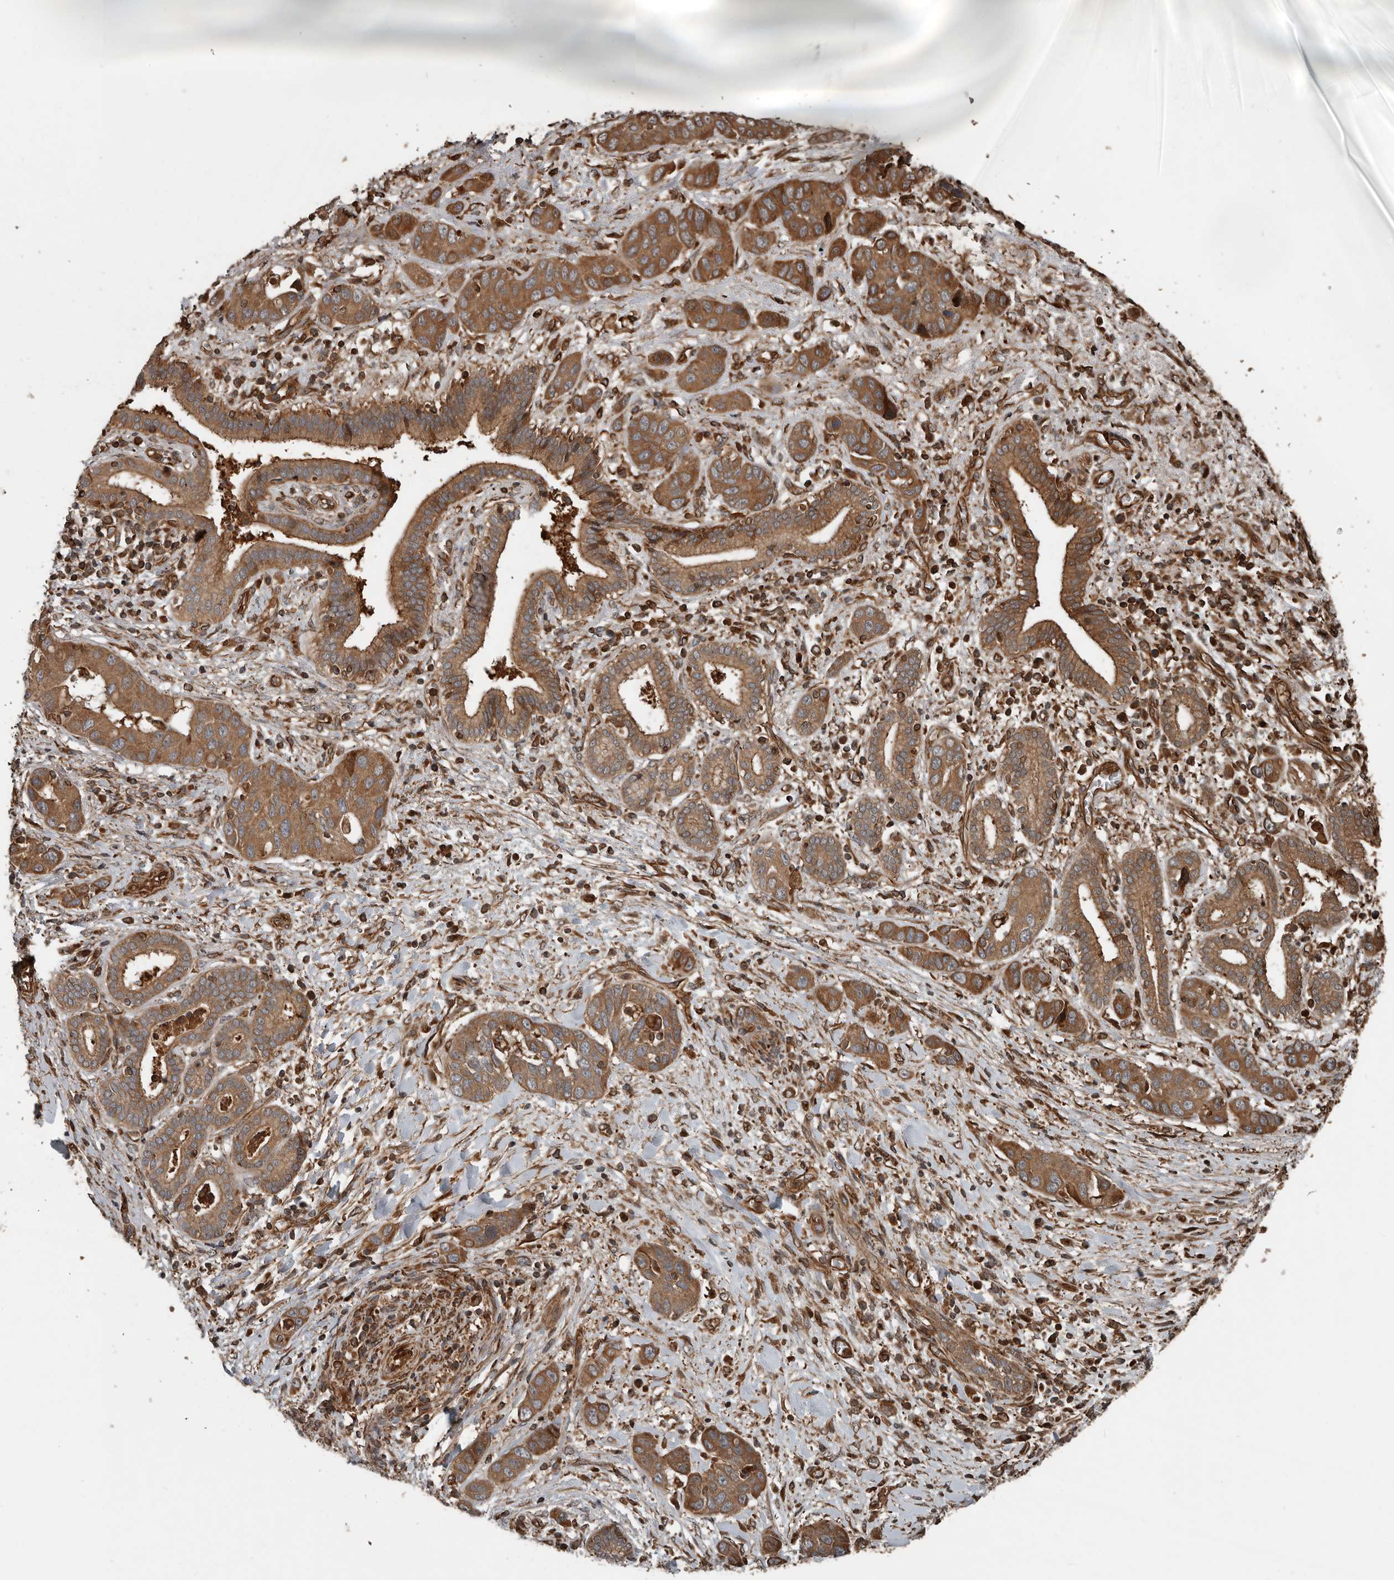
{"staining": {"intensity": "moderate", "quantity": ">75%", "location": "cytoplasmic/membranous"}, "tissue": "liver cancer", "cell_type": "Tumor cells", "image_type": "cancer", "snomed": [{"axis": "morphology", "description": "Cholangiocarcinoma"}, {"axis": "topography", "description": "Liver"}], "caption": "This image exhibits immunohistochemistry (IHC) staining of human liver cholangiocarcinoma, with medium moderate cytoplasmic/membranous expression in about >75% of tumor cells.", "gene": "YOD1", "patient": {"sex": "female", "age": 52}}